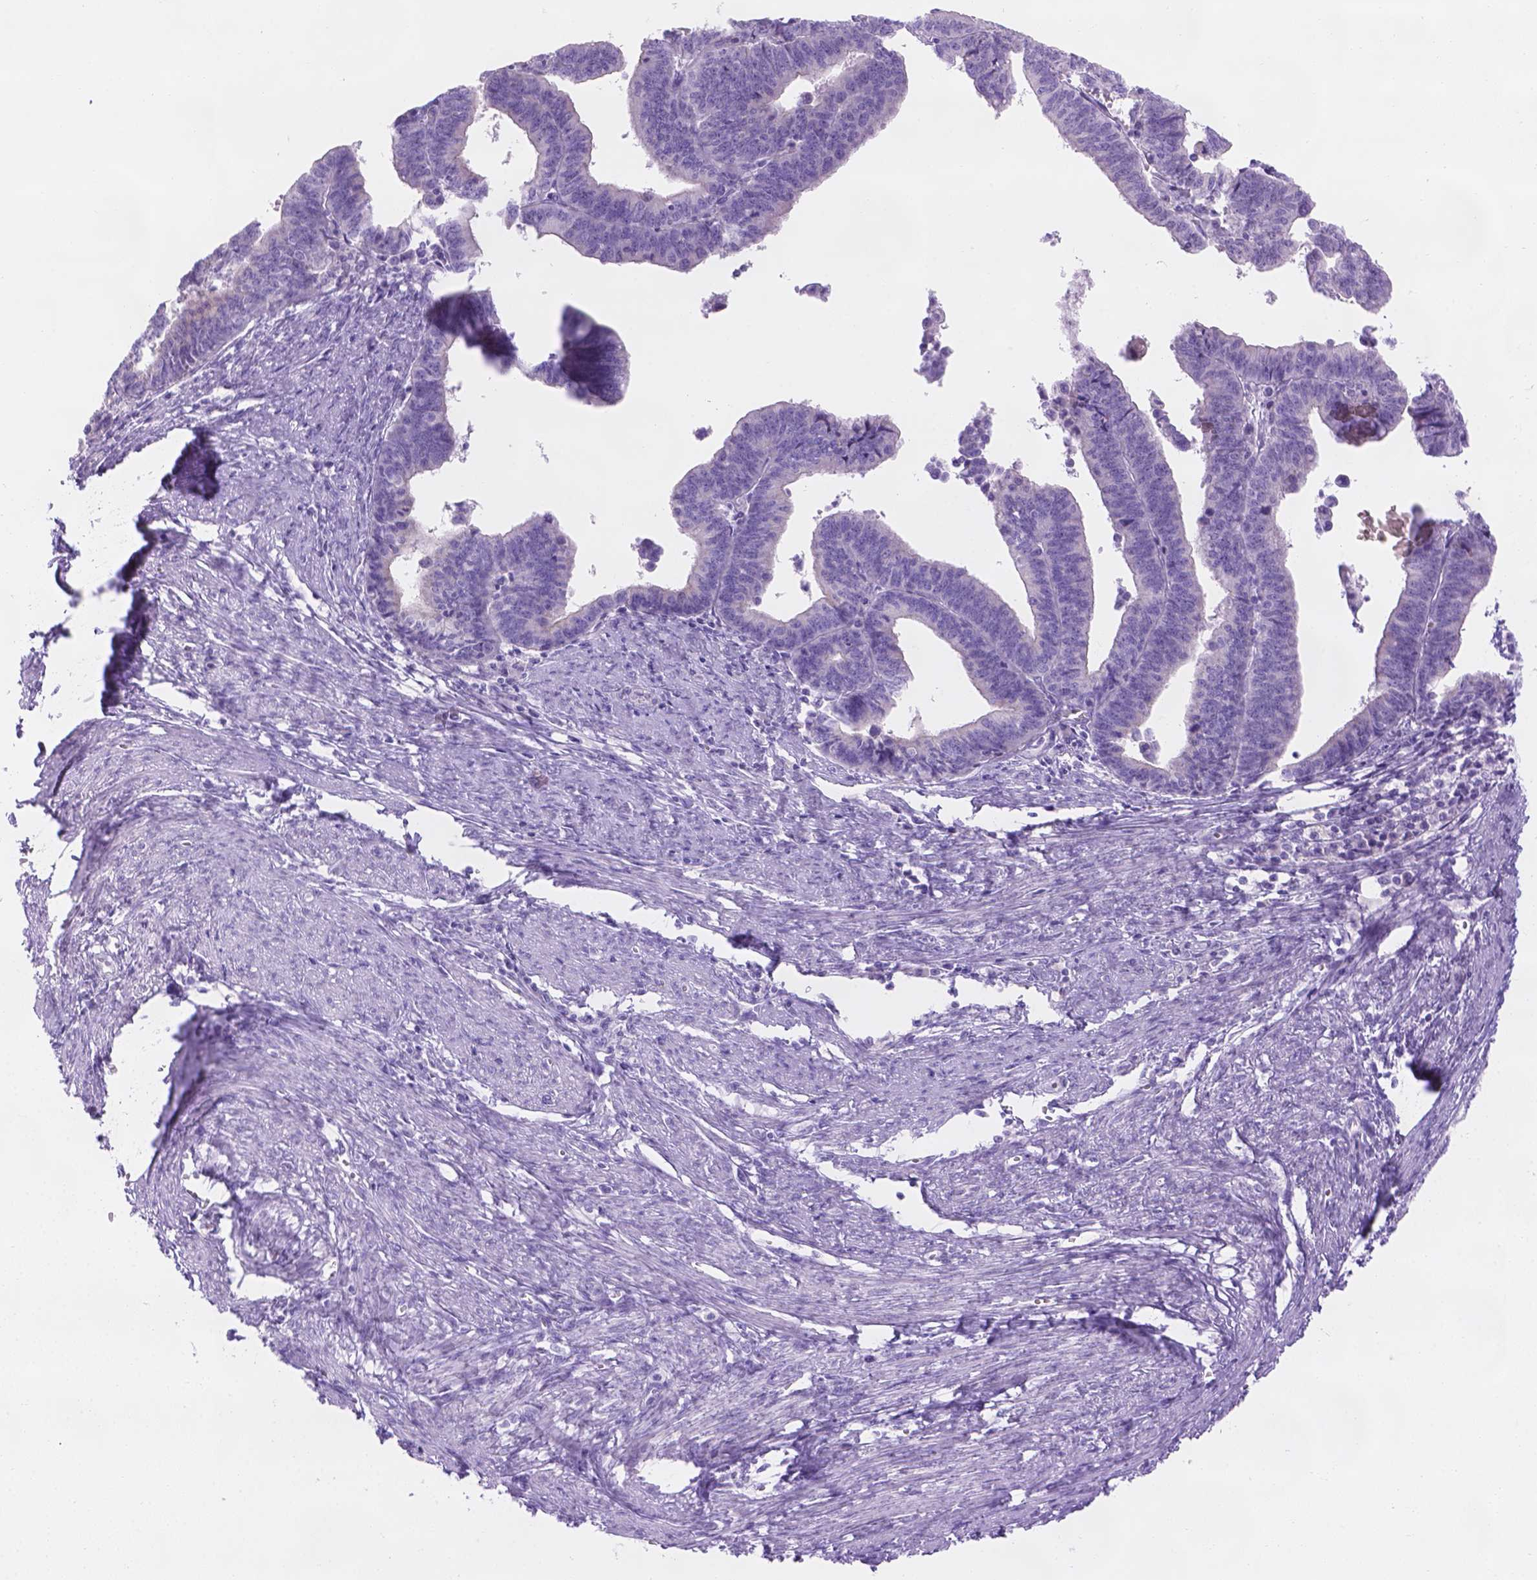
{"staining": {"intensity": "negative", "quantity": "none", "location": "none"}, "tissue": "endometrial cancer", "cell_type": "Tumor cells", "image_type": "cancer", "snomed": [{"axis": "morphology", "description": "Adenocarcinoma, NOS"}, {"axis": "topography", "description": "Endometrium"}], "caption": "There is no significant staining in tumor cells of endometrial cancer.", "gene": "MLN", "patient": {"sex": "female", "age": 65}}